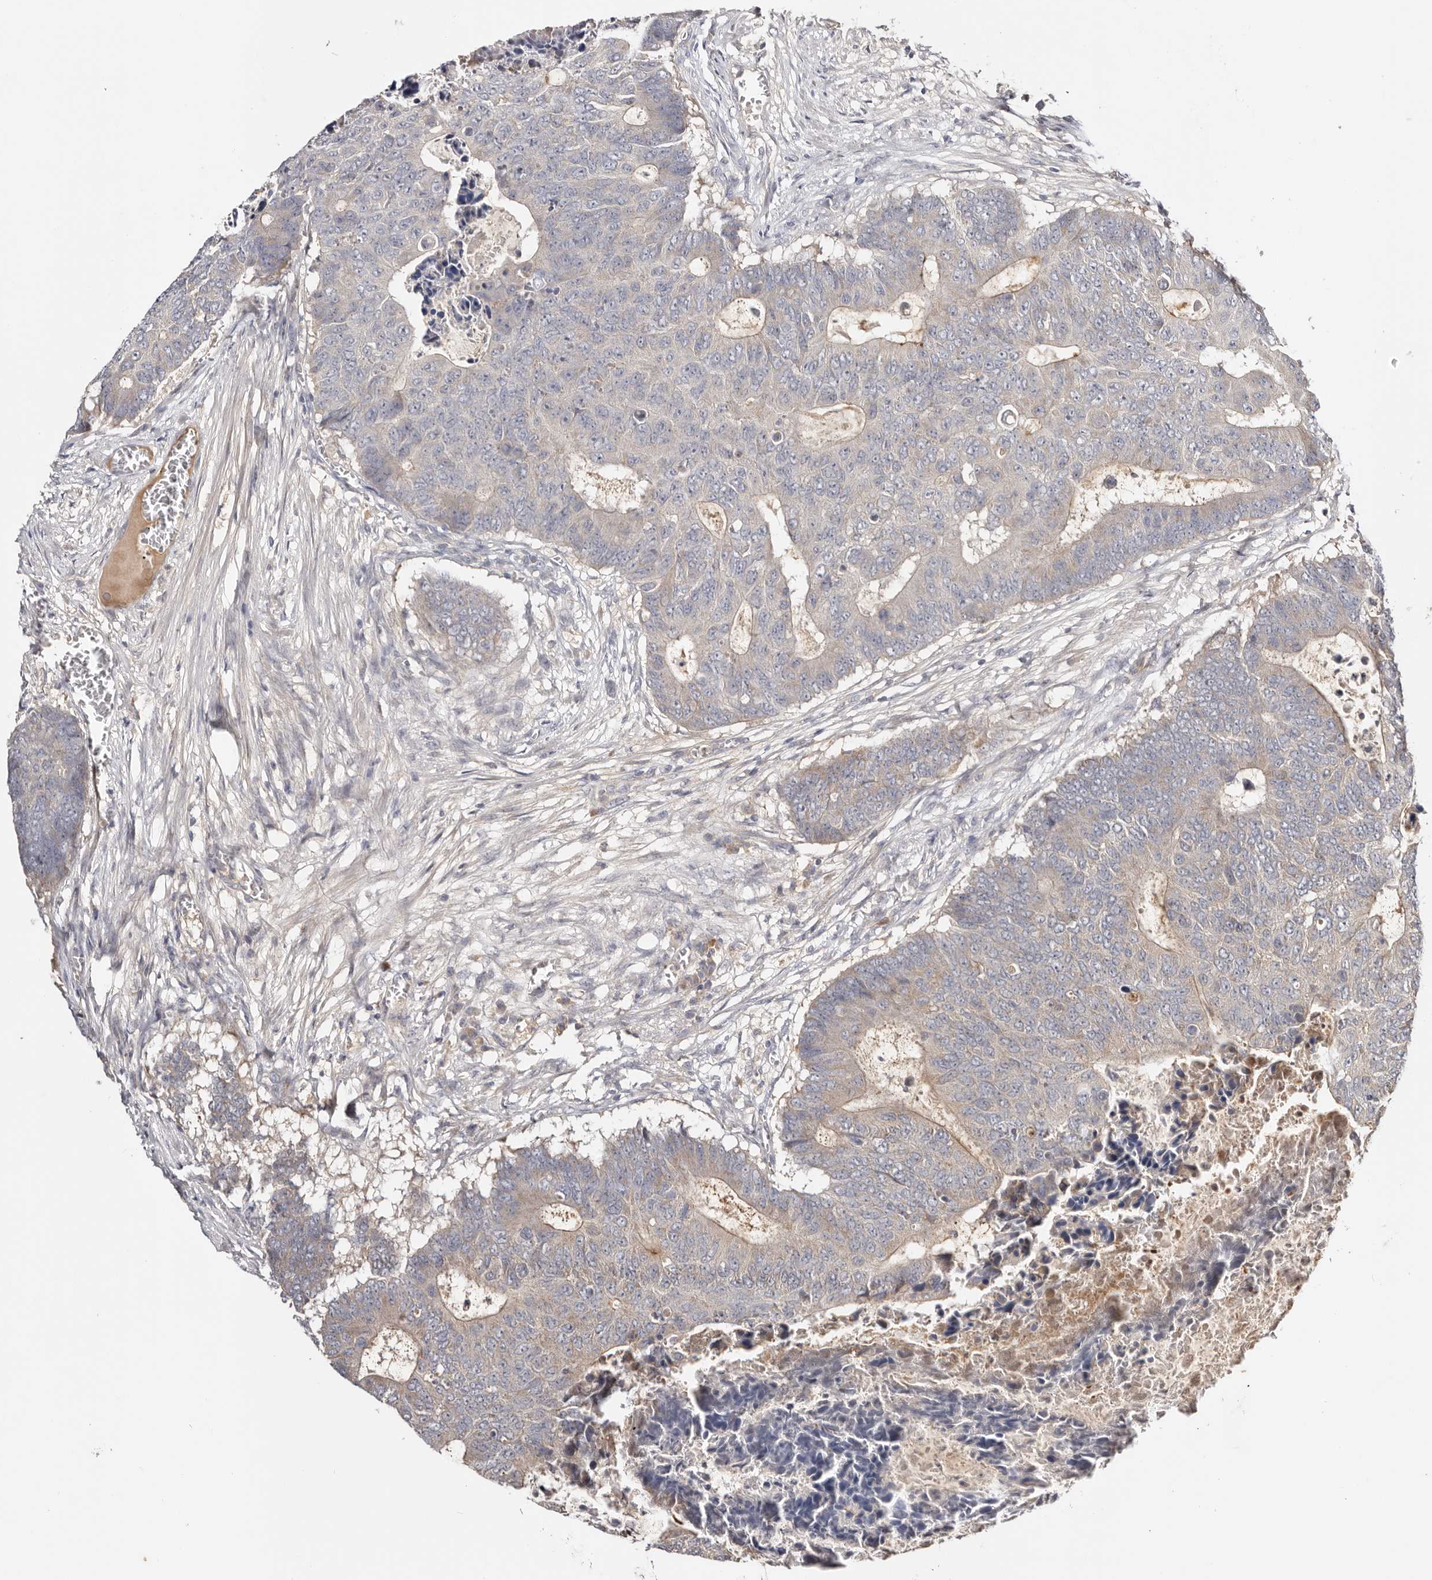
{"staining": {"intensity": "weak", "quantity": "<25%", "location": "cytoplasmic/membranous"}, "tissue": "colorectal cancer", "cell_type": "Tumor cells", "image_type": "cancer", "snomed": [{"axis": "morphology", "description": "Adenocarcinoma, NOS"}, {"axis": "topography", "description": "Colon"}], "caption": "Protein analysis of colorectal cancer displays no significant positivity in tumor cells.", "gene": "PKIB", "patient": {"sex": "male", "age": 87}}